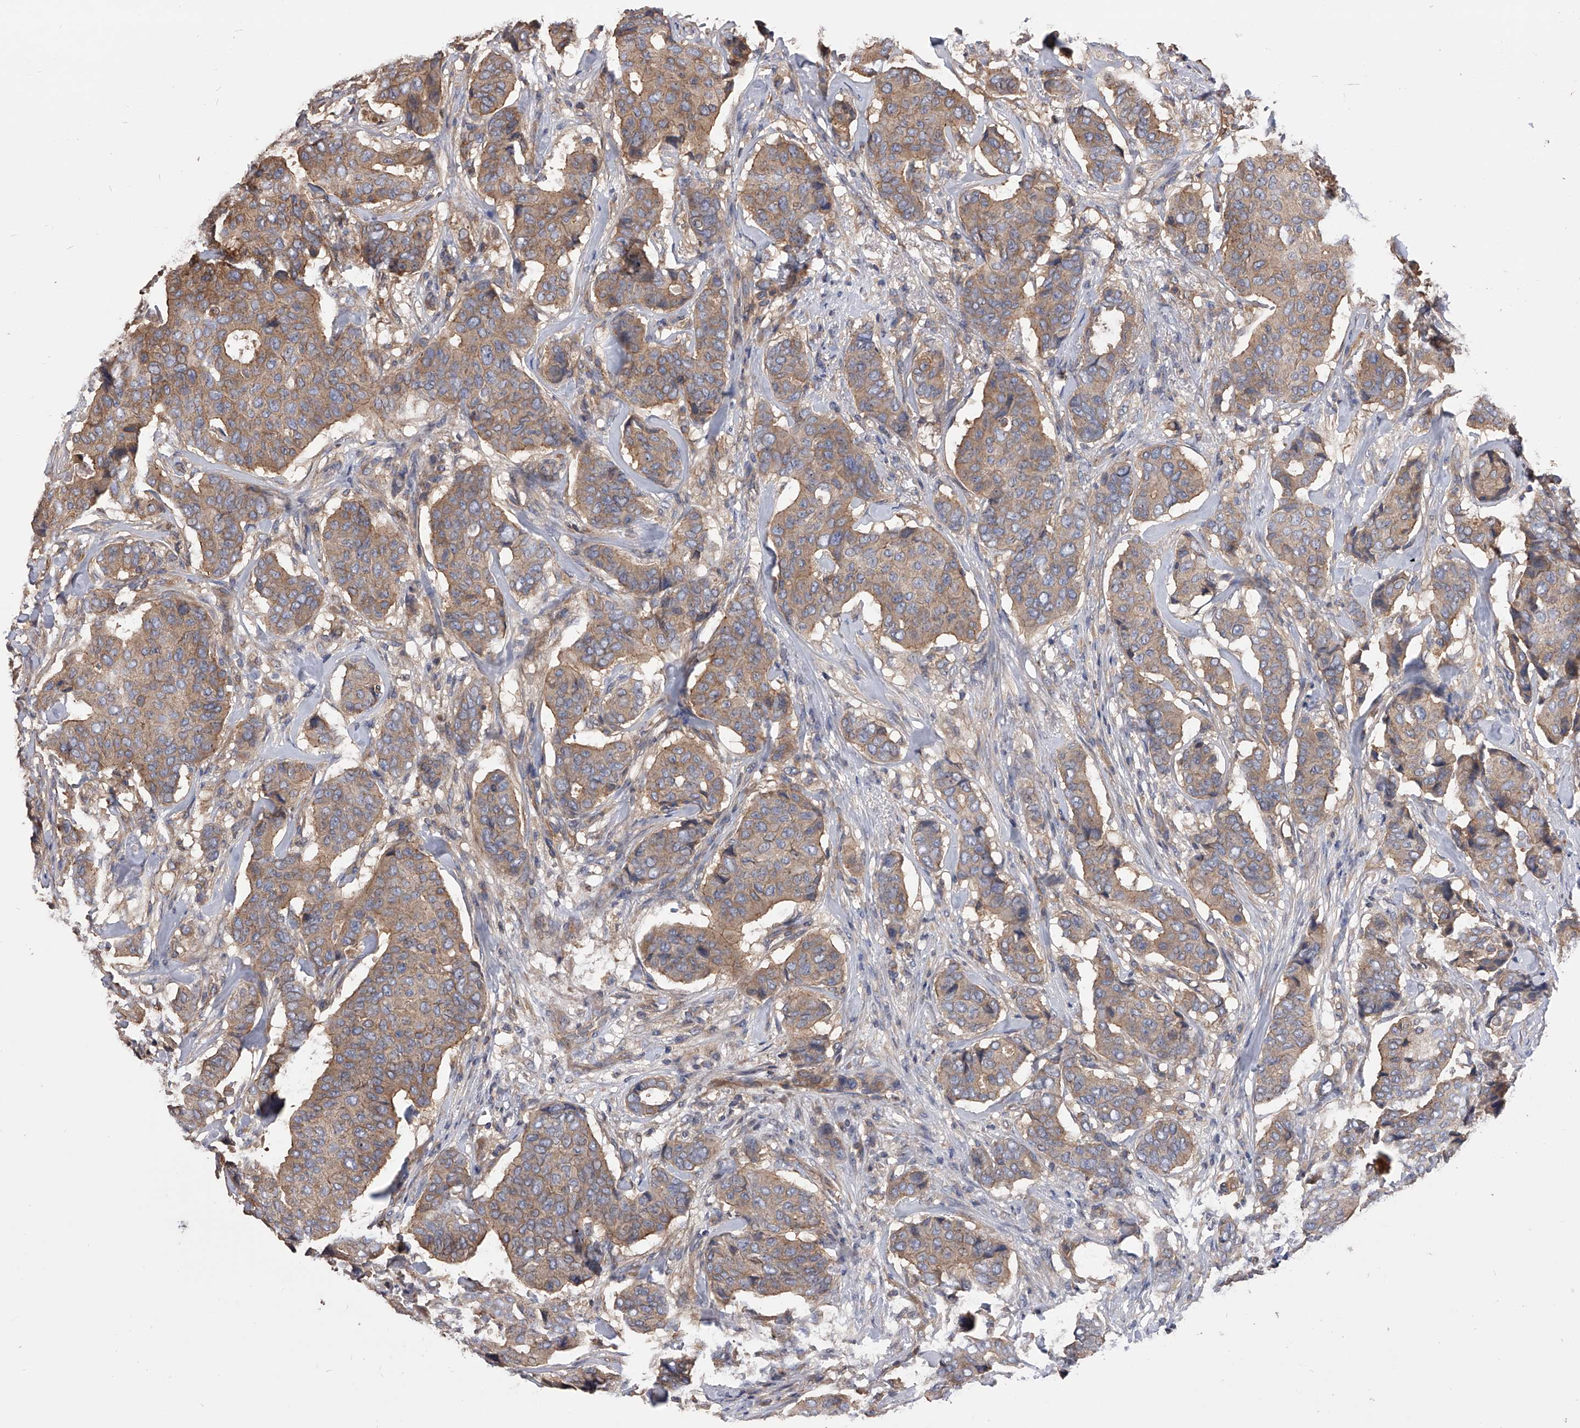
{"staining": {"intensity": "moderate", "quantity": ">75%", "location": "cytoplasmic/membranous"}, "tissue": "breast cancer", "cell_type": "Tumor cells", "image_type": "cancer", "snomed": [{"axis": "morphology", "description": "Duct carcinoma"}, {"axis": "topography", "description": "Breast"}], "caption": "Tumor cells demonstrate medium levels of moderate cytoplasmic/membranous expression in about >75% of cells in breast cancer.", "gene": "CUL7", "patient": {"sex": "female", "age": 75}}